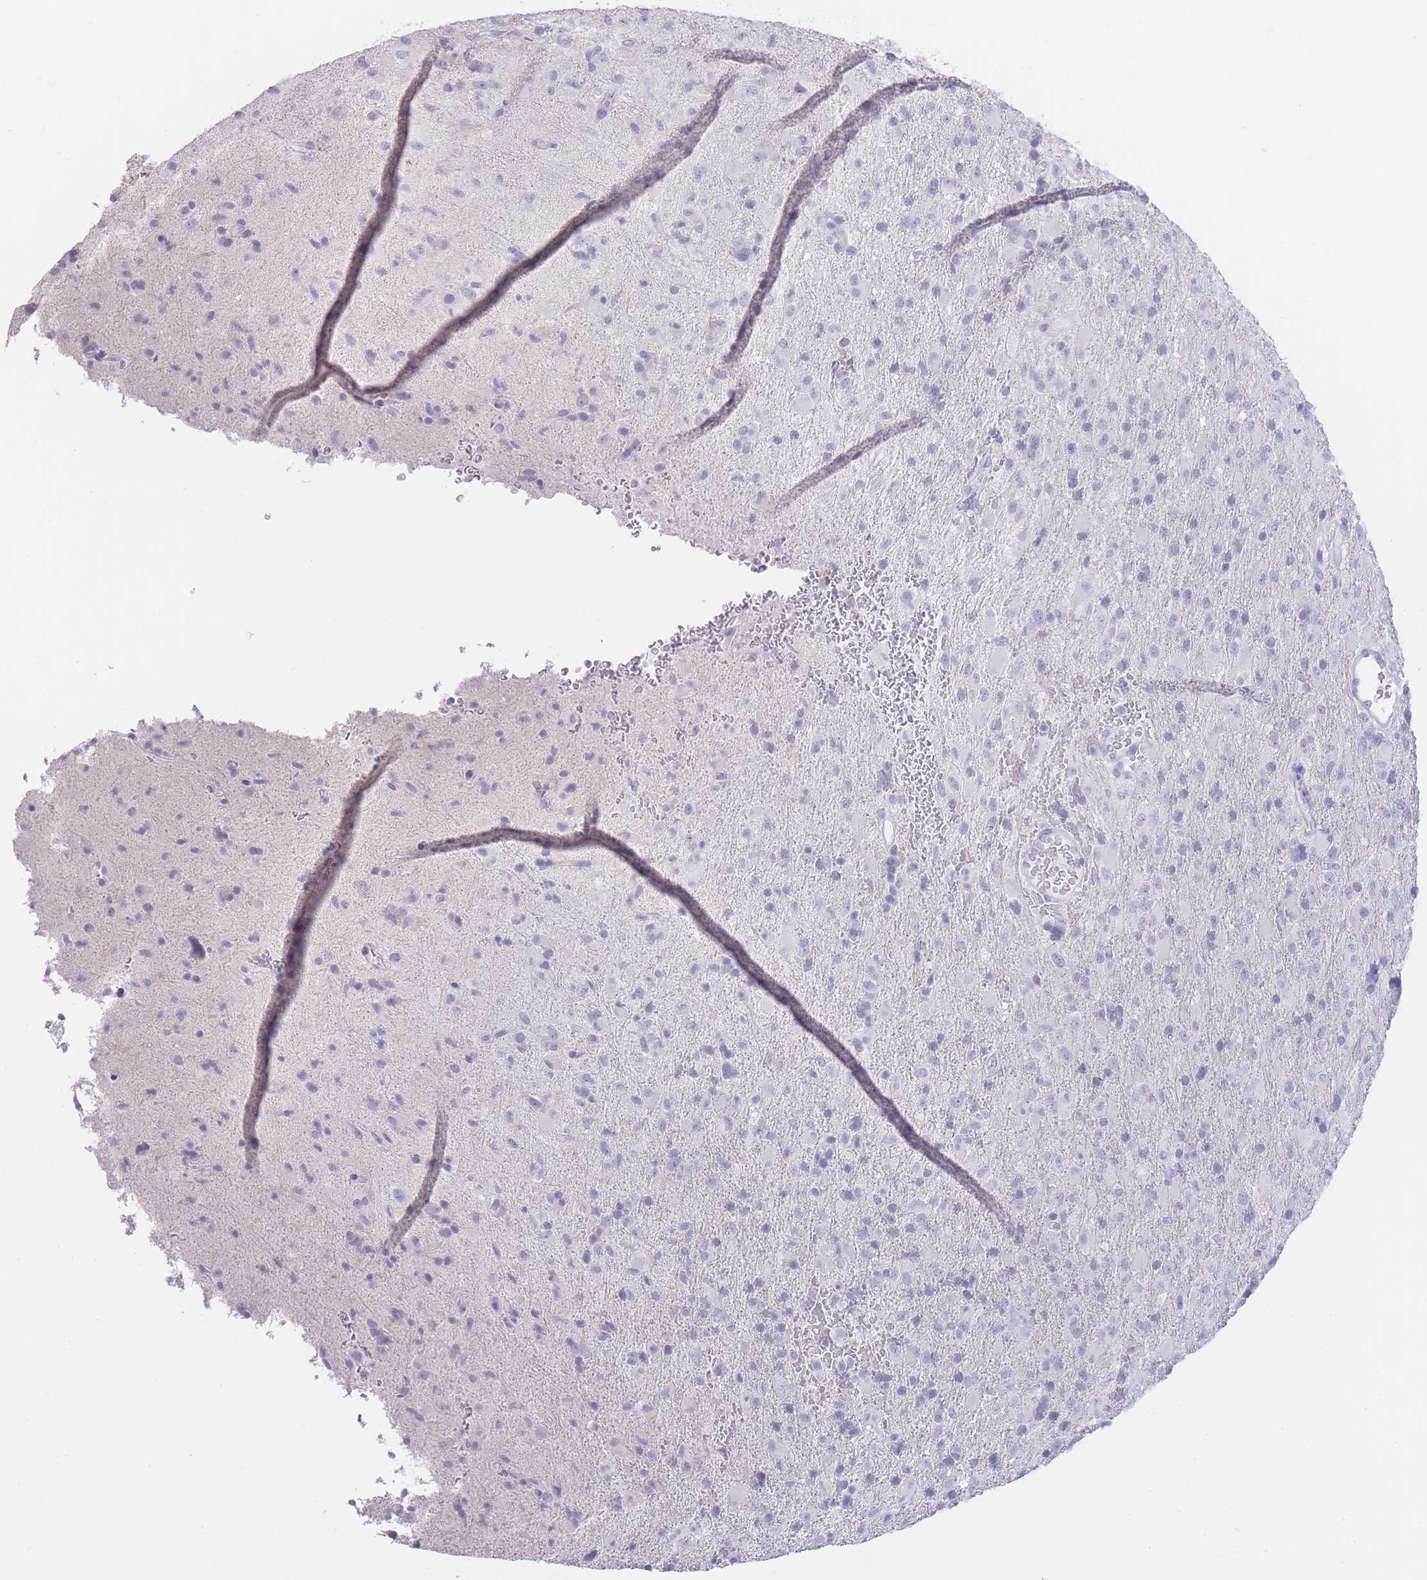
{"staining": {"intensity": "negative", "quantity": "none", "location": "none"}, "tissue": "glioma", "cell_type": "Tumor cells", "image_type": "cancer", "snomed": [{"axis": "morphology", "description": "Glioma, malignant, Low grade"}, {"axis": "topography", "description": "Brain"}], "caption": "Immunohistochemical staining of human malignant glioma (low-grade) demonstrates no significant positivity in tumor cells.", "gene": "CD37", "patient": {"sex": "male", "age": 65}}